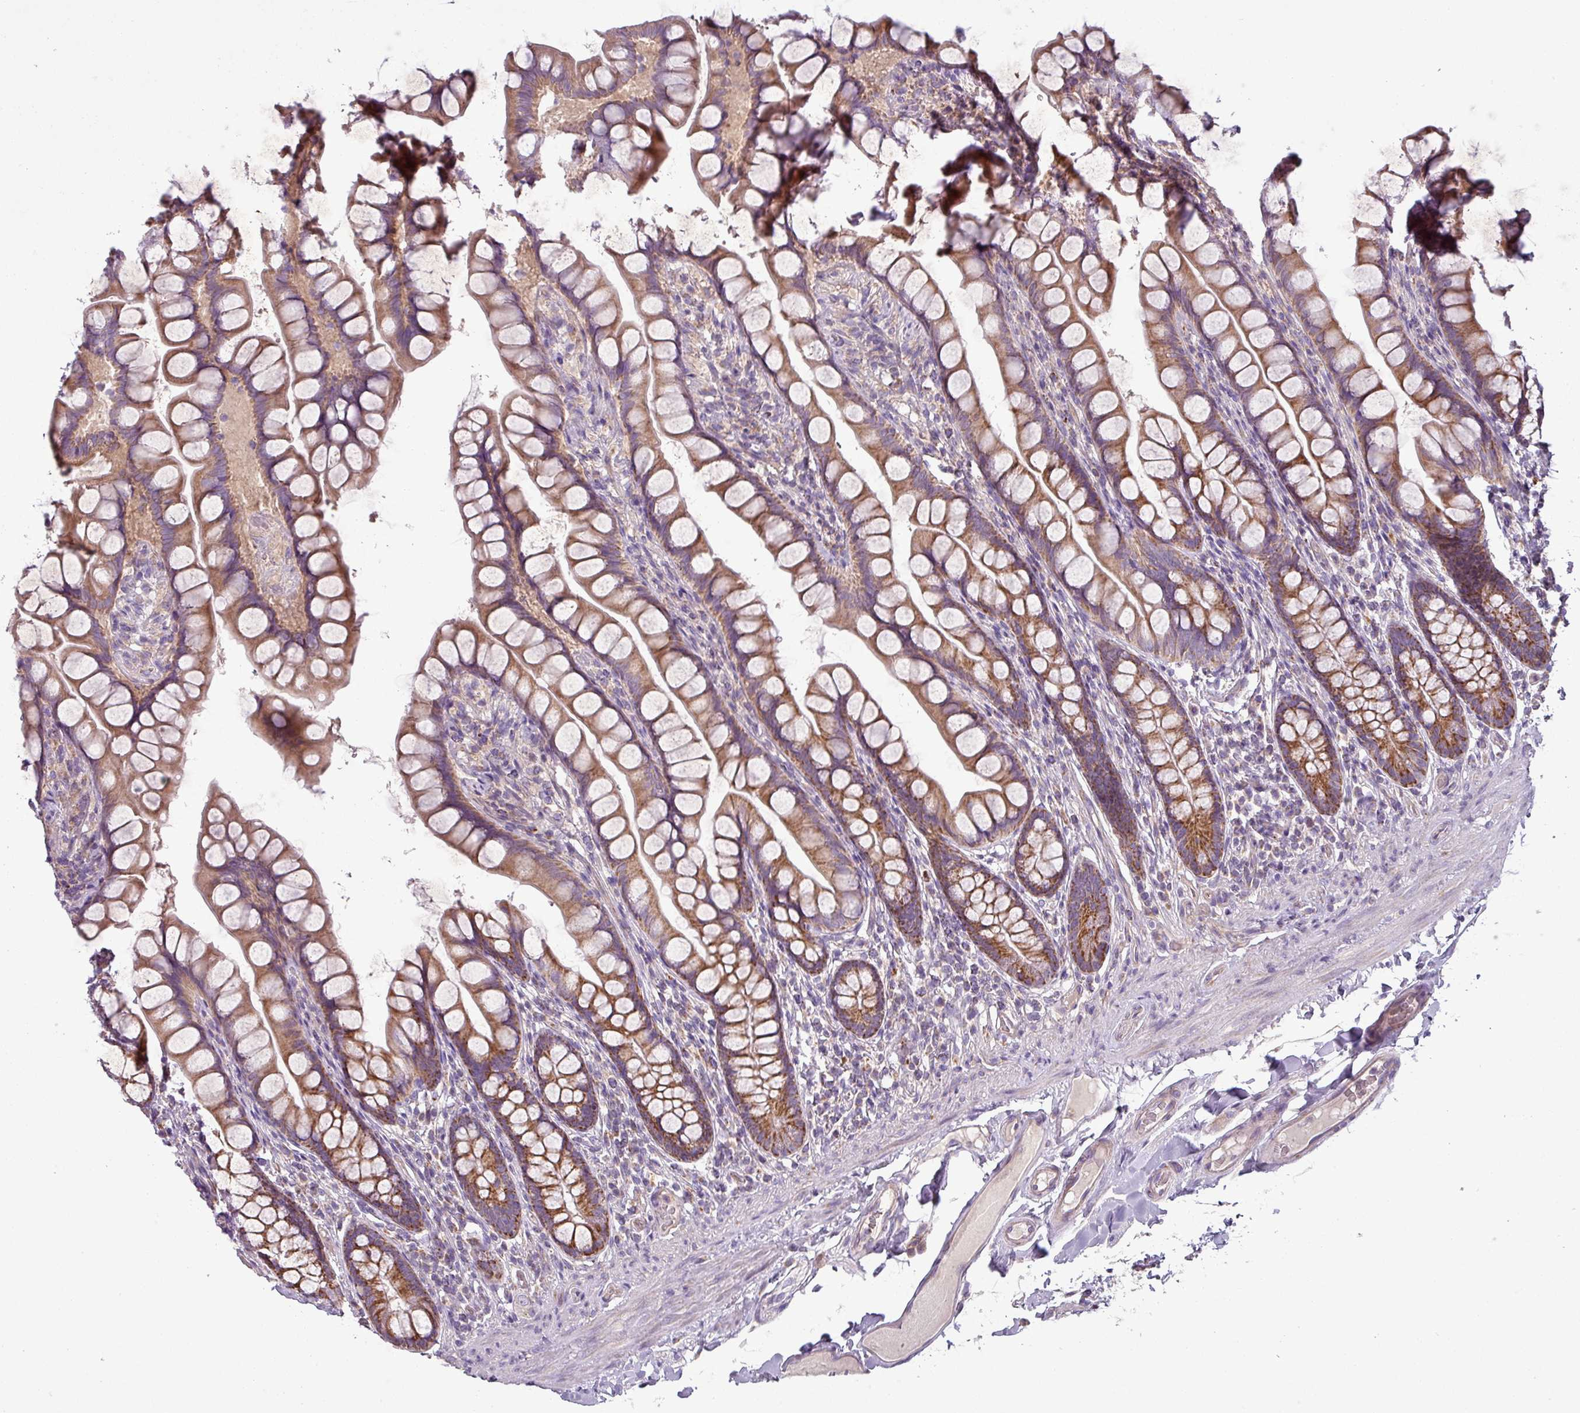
{"staining": {"intensity": "moderate", "quantity": ">75%", "location": "cytoplasmic/membranous"}, "tissue": "small intestine", "cell_type": "Glandular cells", "image_type": "normal", "snomed": [{"axis": "morphology", "description": "Normal tissue, NOS"}, {"axis": "topography", "description": "Small intestine"}], "caption": "Glandular cells show medium levels of moderate cytoplasmic/membranous staining in approximately >75% of cells in benign human small intestine.", "gene": "PNMA6A", "patient": {"sex": "male", "age": 70}}